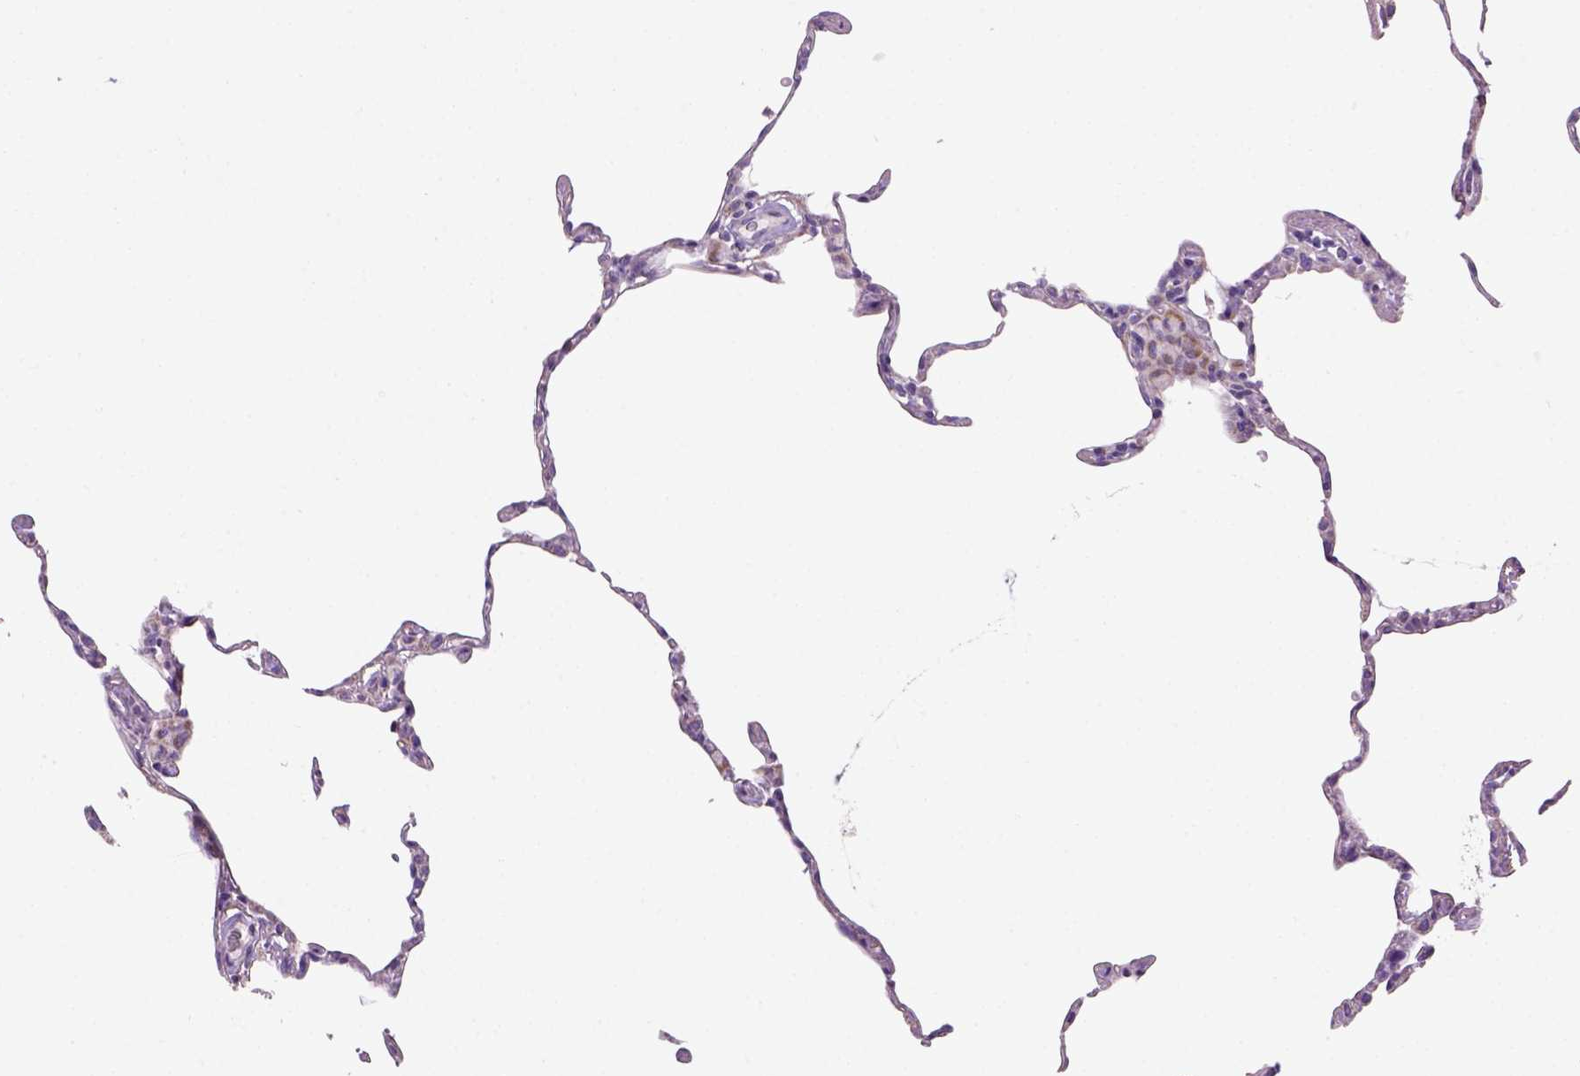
{"staining": {"intensity": "negative", "quantity": "none", "location": "none"}, "tissue": "lung", "cell_type": "Alveolar cells", "image_type": "normal", "snomed": [{"axis": "morphology", "description": "Normal tissue, NOS"}, {"axis": "topography", "description": "Lung"}], "caption": "DAB immunohistochemical staining of benign human lung reveals no significant positivity in alveolar cells.", "gene": "HTRA1", "patient": {"sex": "female", "age": 57}}